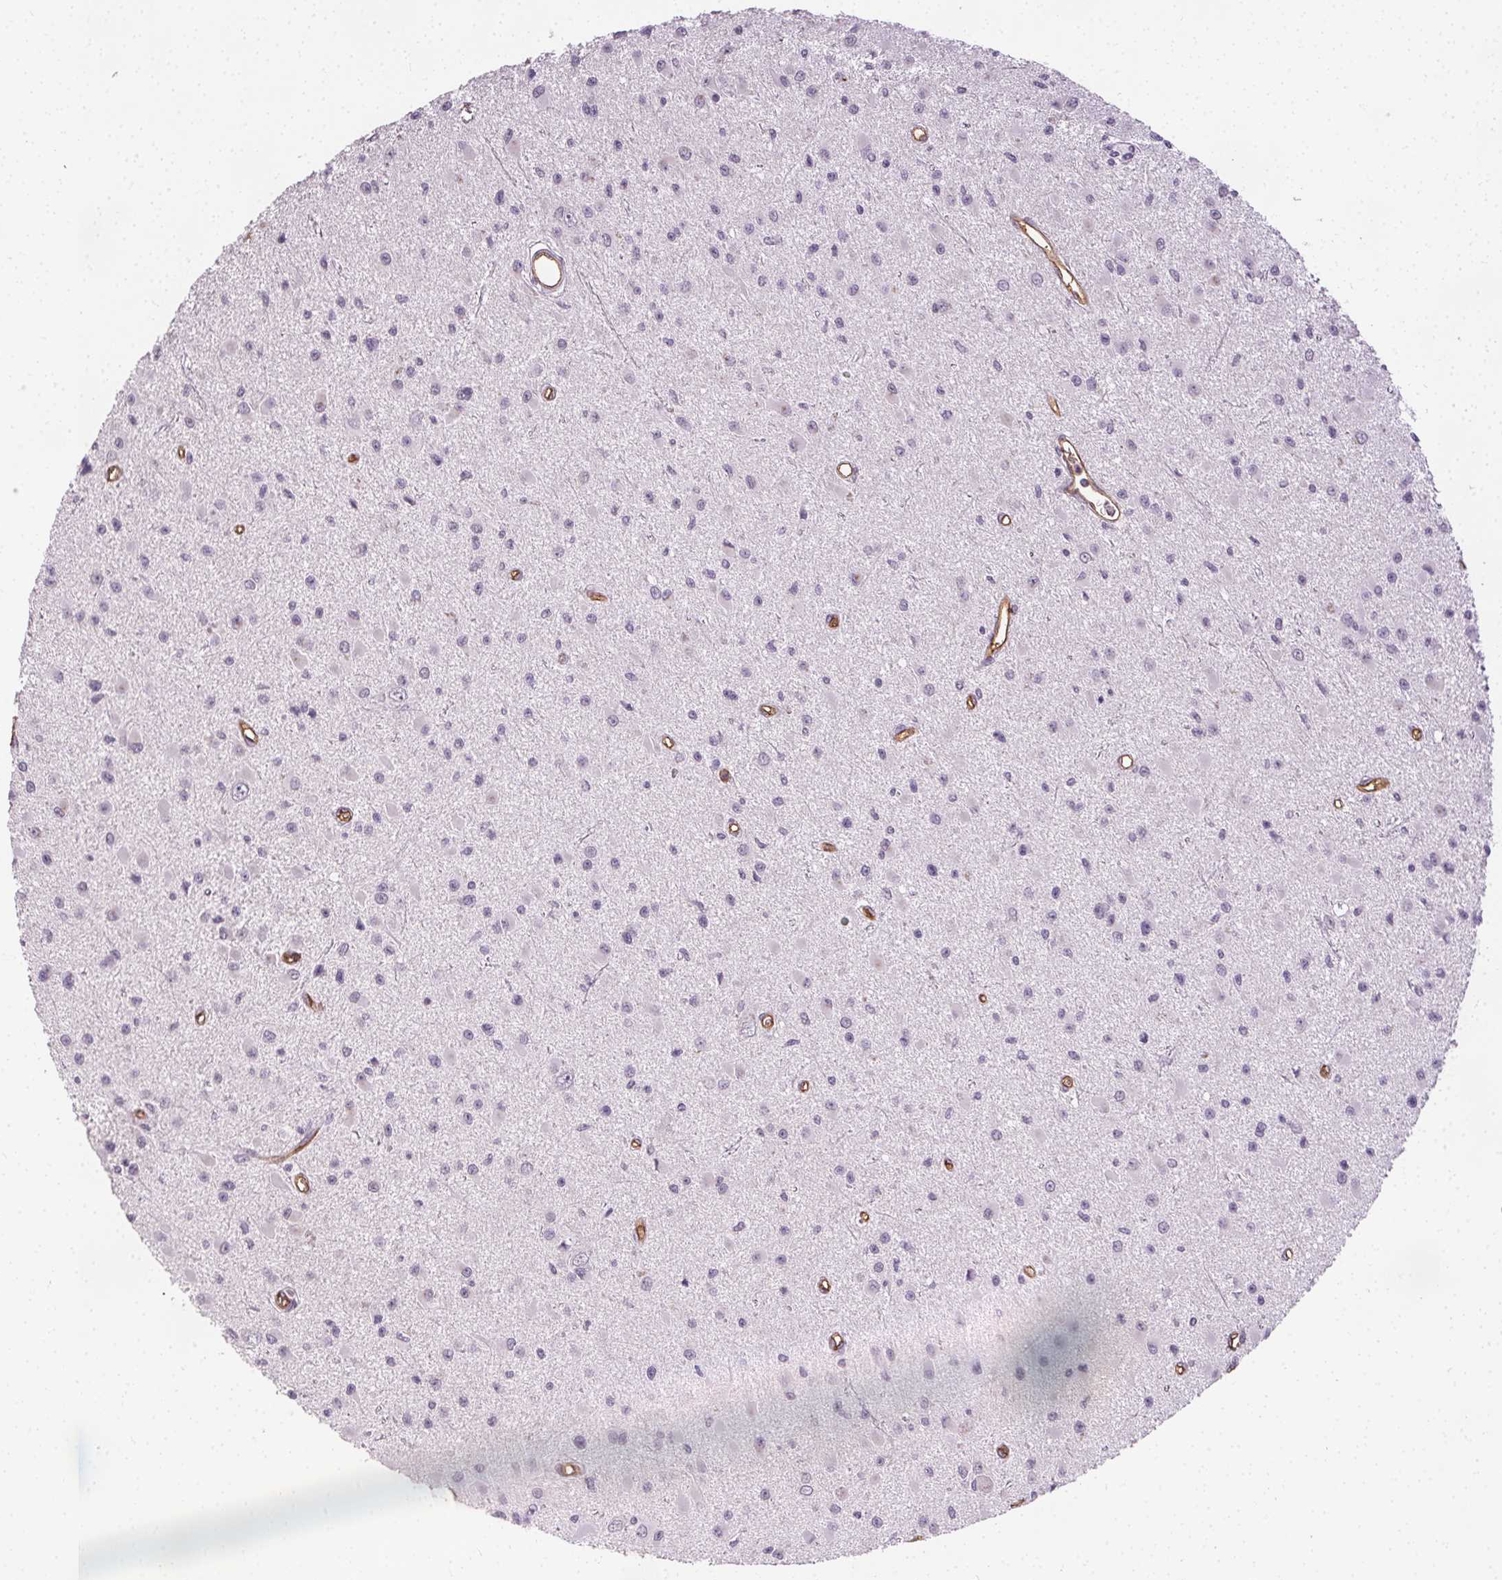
{"staining": {"intensity": "negative", "quantity": "none", "location": "none"}, "tissue": "glioma", "cell_type": "Tumor cells", "image_type": "cancer", "snomed": [{"axis": "morphology", "description": "Glioma, malignant, High grade"}, {"axis": "topography", "description": "Brain"}], "caption": "Immunohistochemistry (IHC) of glioma demonstrates no staining in tumor cells. Nuclei are stained in blue.", "gene": "PODXL", "patient": {"sex": "male", "age": 54}}